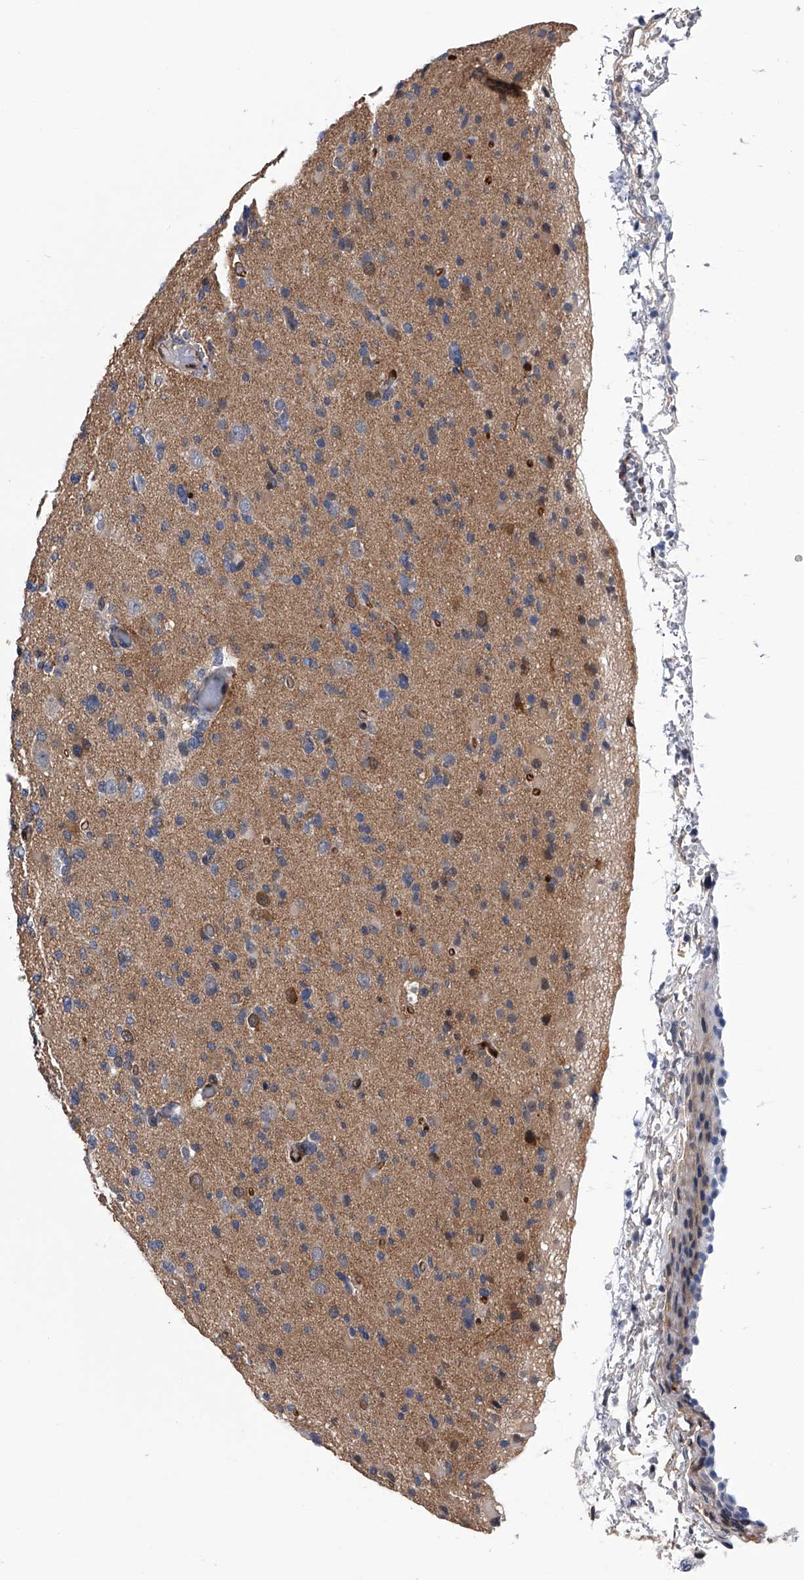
{"staining": {"intensity": "weak", "quantity": "<25%", "location": "cytoplasmic/membranous"}, "tissue": "glioma", "cell_type": "Tumor cells", "image_type": "cancer", "snomed": [{"axis": "morphology", "description": "Glioma, malignant, Low grade"}, {"axis": "topography", "description": "Brain"}], "caption": "Image shows no protein expression in tumor cells of glioma tissue. (DAB immunohistochemistry, high magnification).", "gene": "PDXK", "patient": {"sex": "female", "age": 22}}